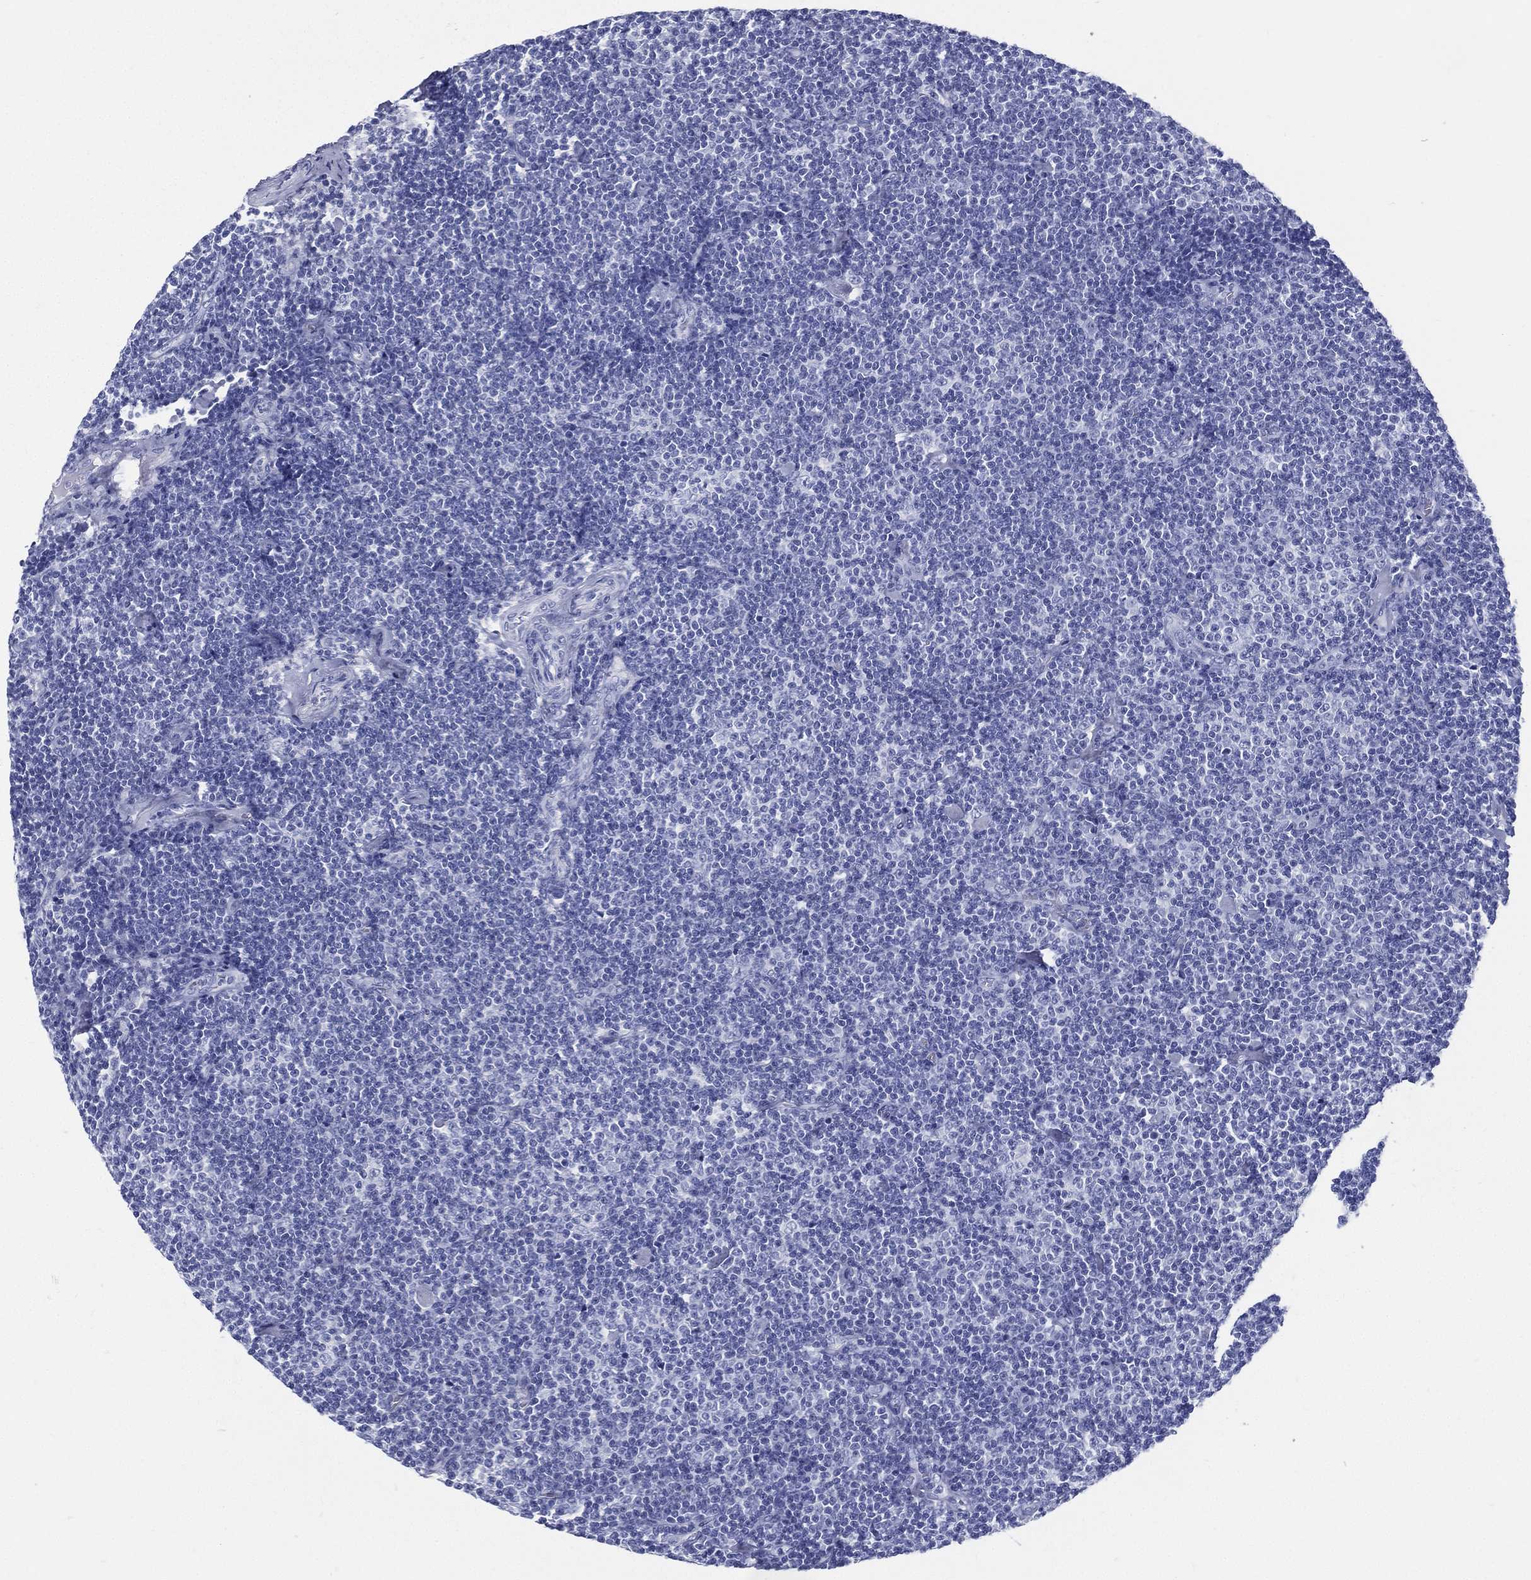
{"staining": {"intensity": "negative", "quantity": "none", "location": "none"}, "tissue": "lymphoma", "cell_type": "Tumor cells", "image_type": "cancer", "snomed": [{"axis": "morphology", "description": "Malignant lymphoma, non-Hodgkin's type, Low grade"}, {"axis": "topography", "description": "Lymph node"}], "caption": "Micrograph shows no significant protein staining in tumor cells of lymphoma.", "gene": "RSPH4A", "patient": {"sex": "male", "age": 81}}